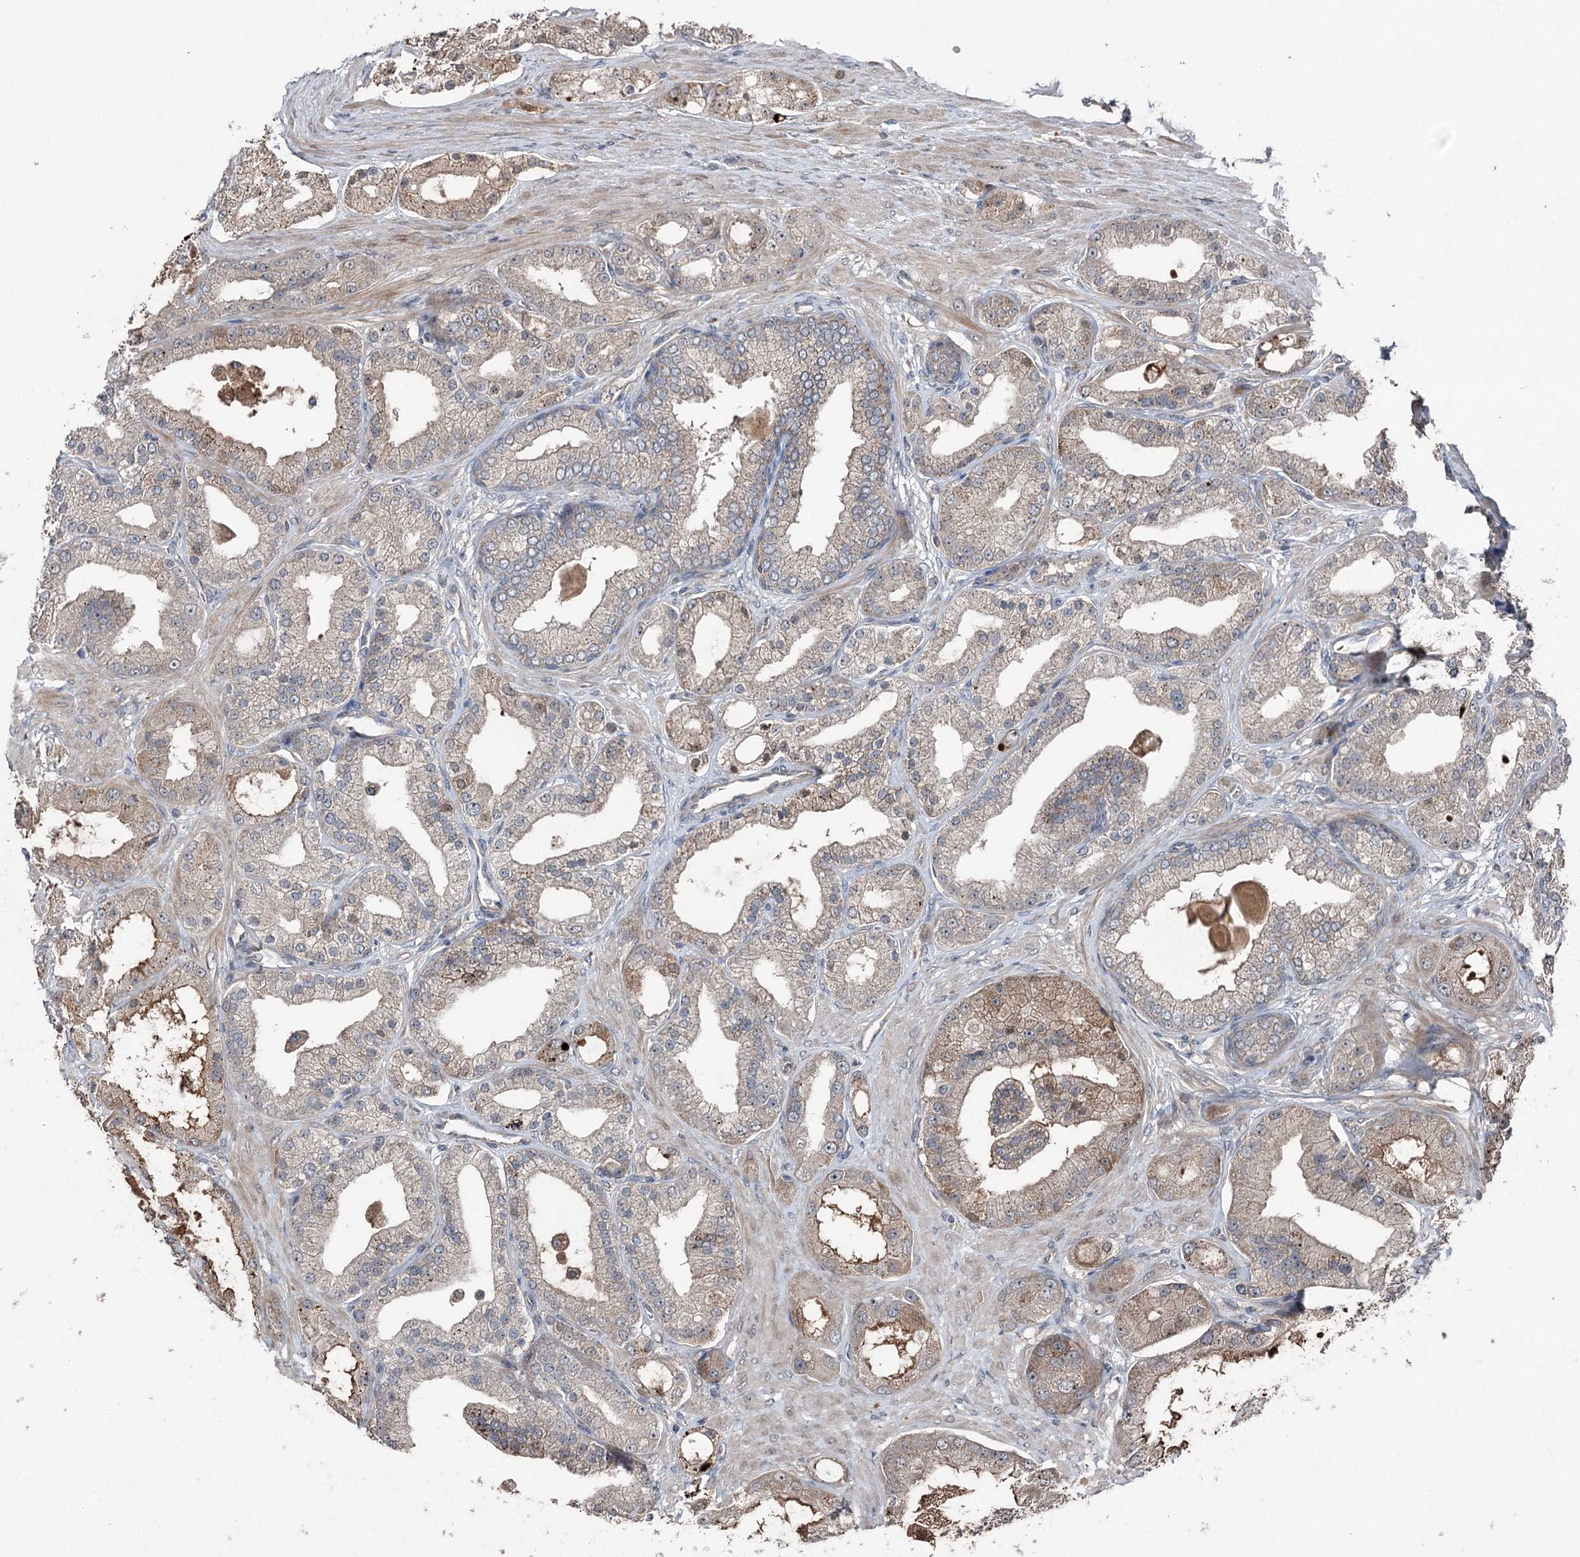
{"staining": {"intensity": "weak", "quantity": "25%-75%", "location": "cytoplasmic/membranous"}, "tissue": "prostate cancer", "cell_type": "Tumor cells", "image_type": "cancer", "snomed": [{"axis": "morphology", "description": "Adenocarcinoma, Low grade"}, {"axis": "topography", "description": "Prostate"}], "caption": "Protein expression by IHC displays weak cytoplasmic/membranous staining in approximately 25%-75% of tumor cells in adenocarcinoma (low-grade) (prostate). The protein of interest is shown in brown color, while the nuclei are stained blue.", "gene": "MAPK8IP2", "patient": {"sex": "male", "age": 67}}